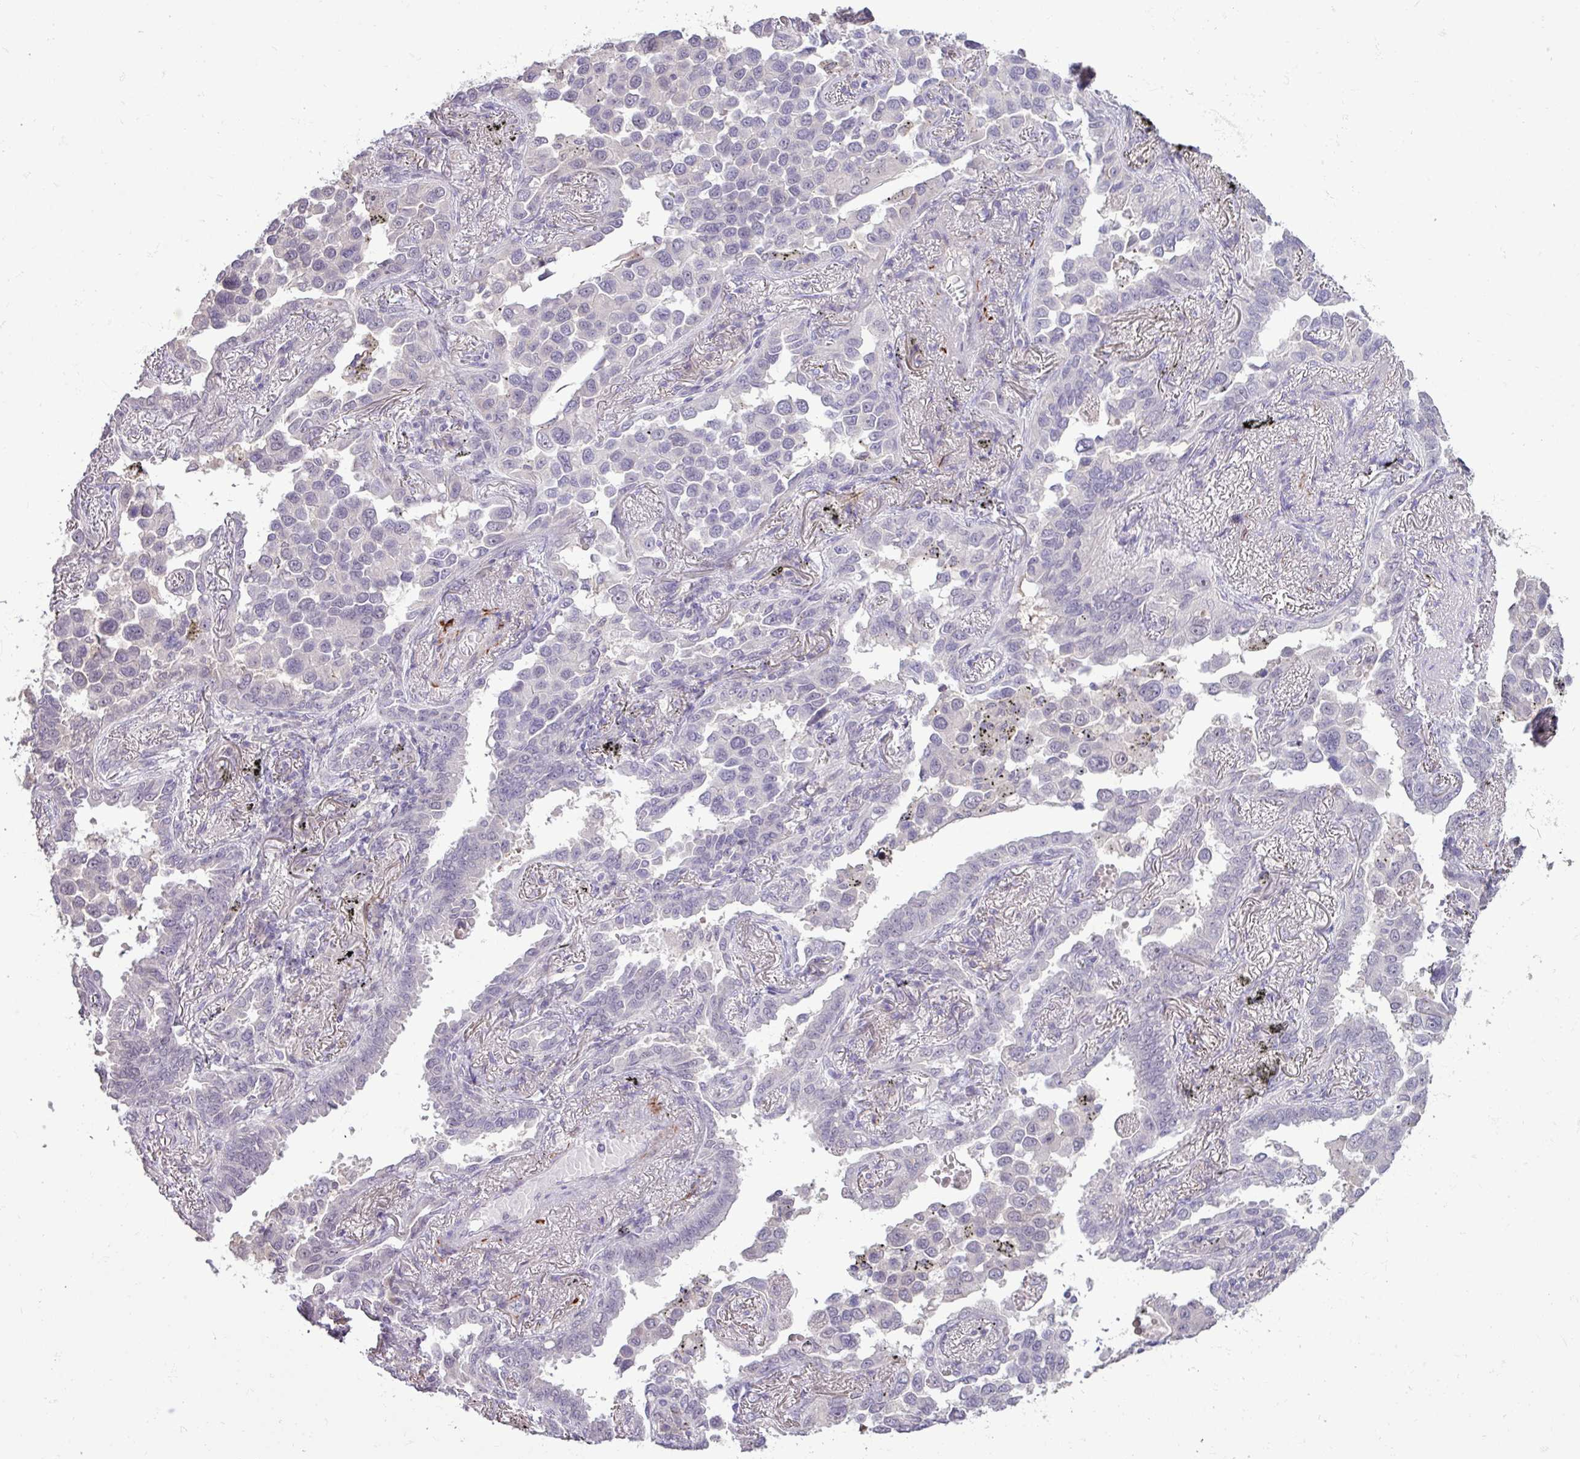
{"staining": {"intensity": "negative", "quantity": "none", "location": "none"}, "tissue": "lung cancer", "cell_type": "Tumor cells", "image_type": "cancer", "snomed": [{"axis": "morphology", "description": "Adenocarcinoma, NOS"}, {"axis": "topography", "description": "Lung"}], "caption": "Tumor cells show no significant protein positivity in lung adenocarcinoma.", "gene": "RIPPLY1", "patient": {"sex": "male", "age": 67}}